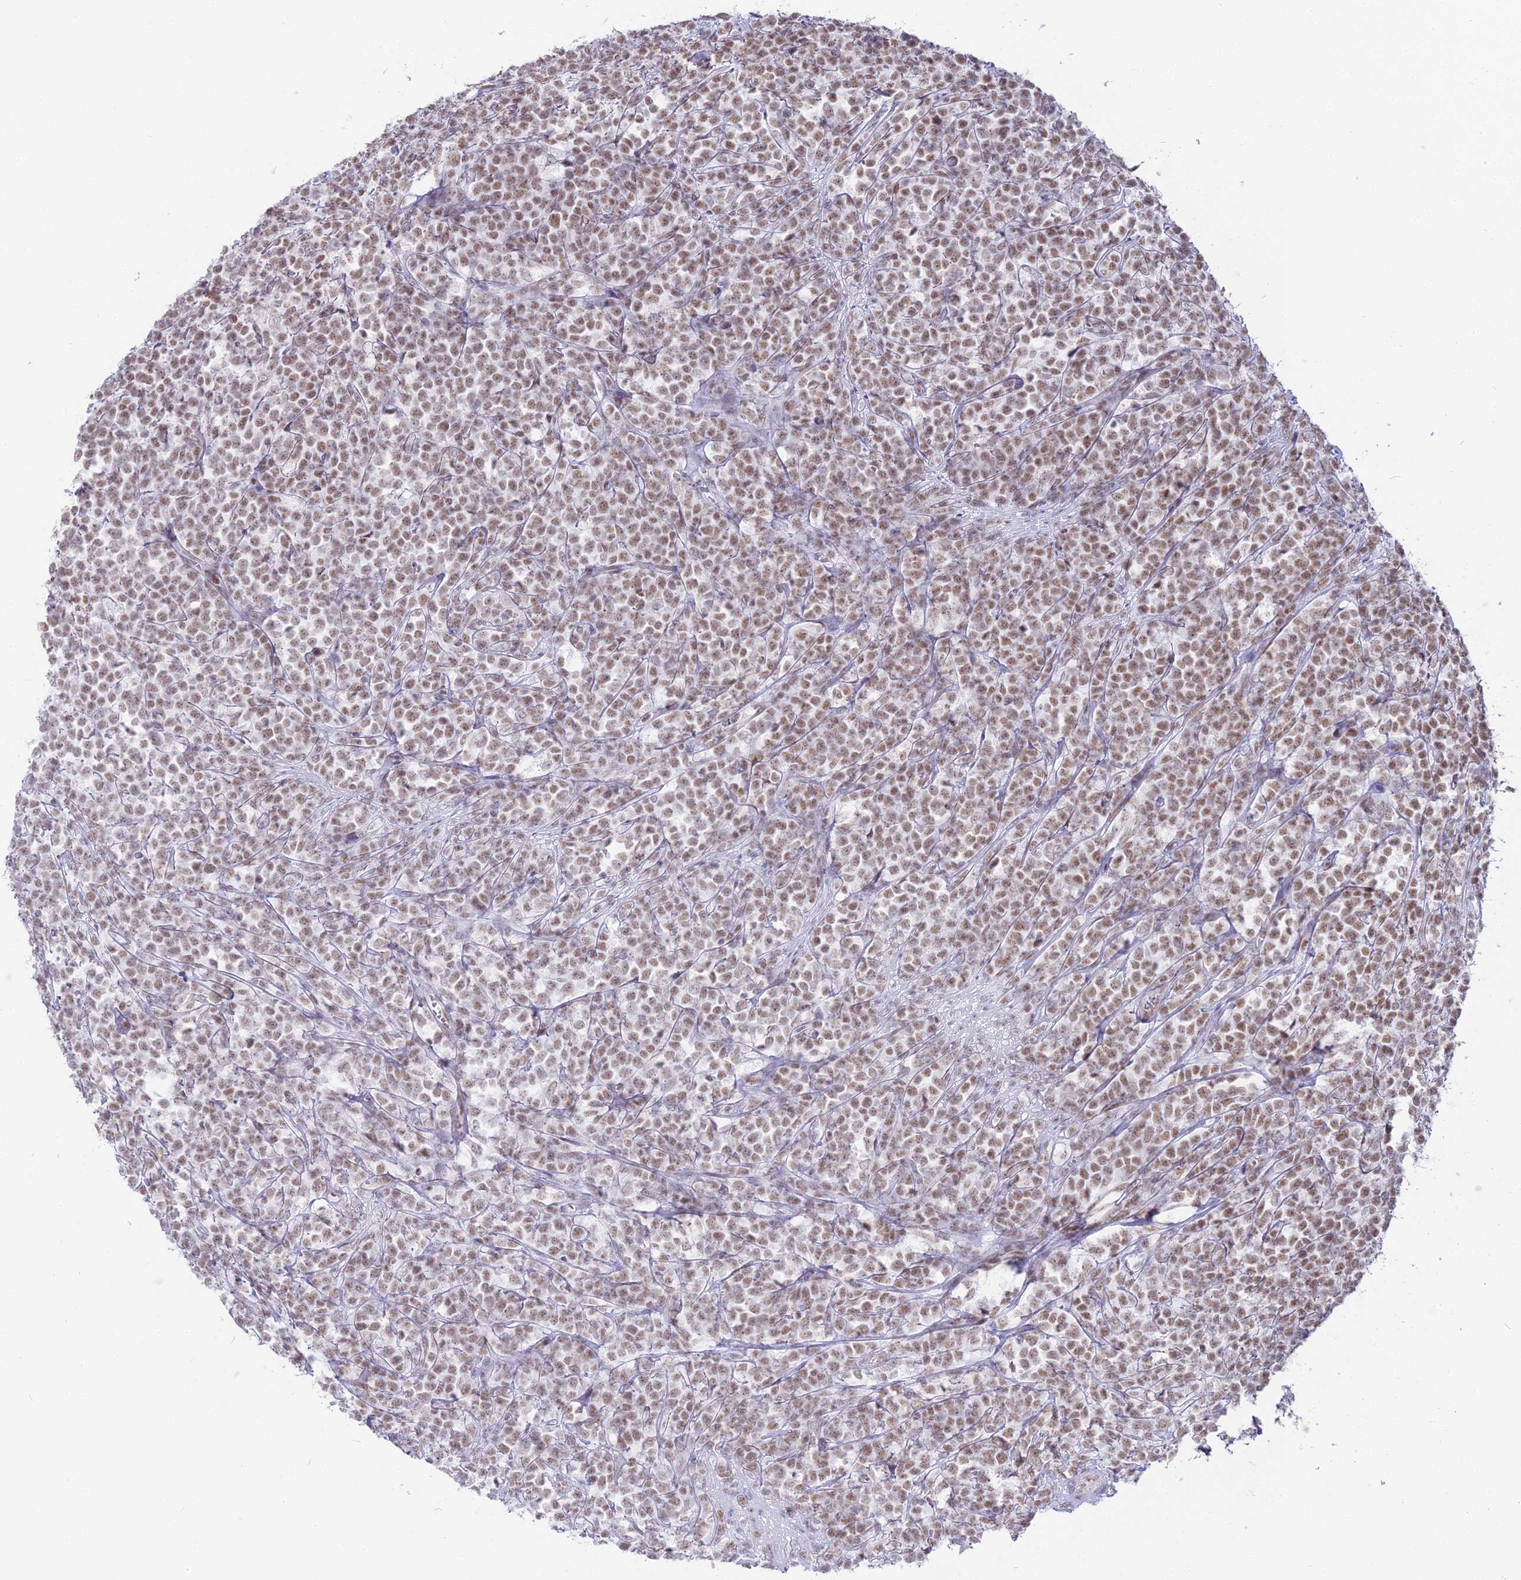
{"staining": {"intensity": "moderate", "quantity": ">75%", "location": "nuclear"}, "tissue": "lymphoma", "cell_type": "Tumor cells", "image_type": "cancer", "snomed": [{"axis": "morphology", "description": "Malignant lymphoma, non-Hodgkin's type, High grade"}, {"axis": "topography", "description": "Small intestine"}], "caption": "Protein staining by immunohistochemistry displays moderate nuclear positivity in about >75% of tumor cells in lymphoma. The staining was performed using DAB to visualize the protein expression in brown, while the nuclei were stained in blue with hematoxylin (Magnification: 20x).", "gene": "RBM12", "patient": {"sex": "male", "age": 8}}